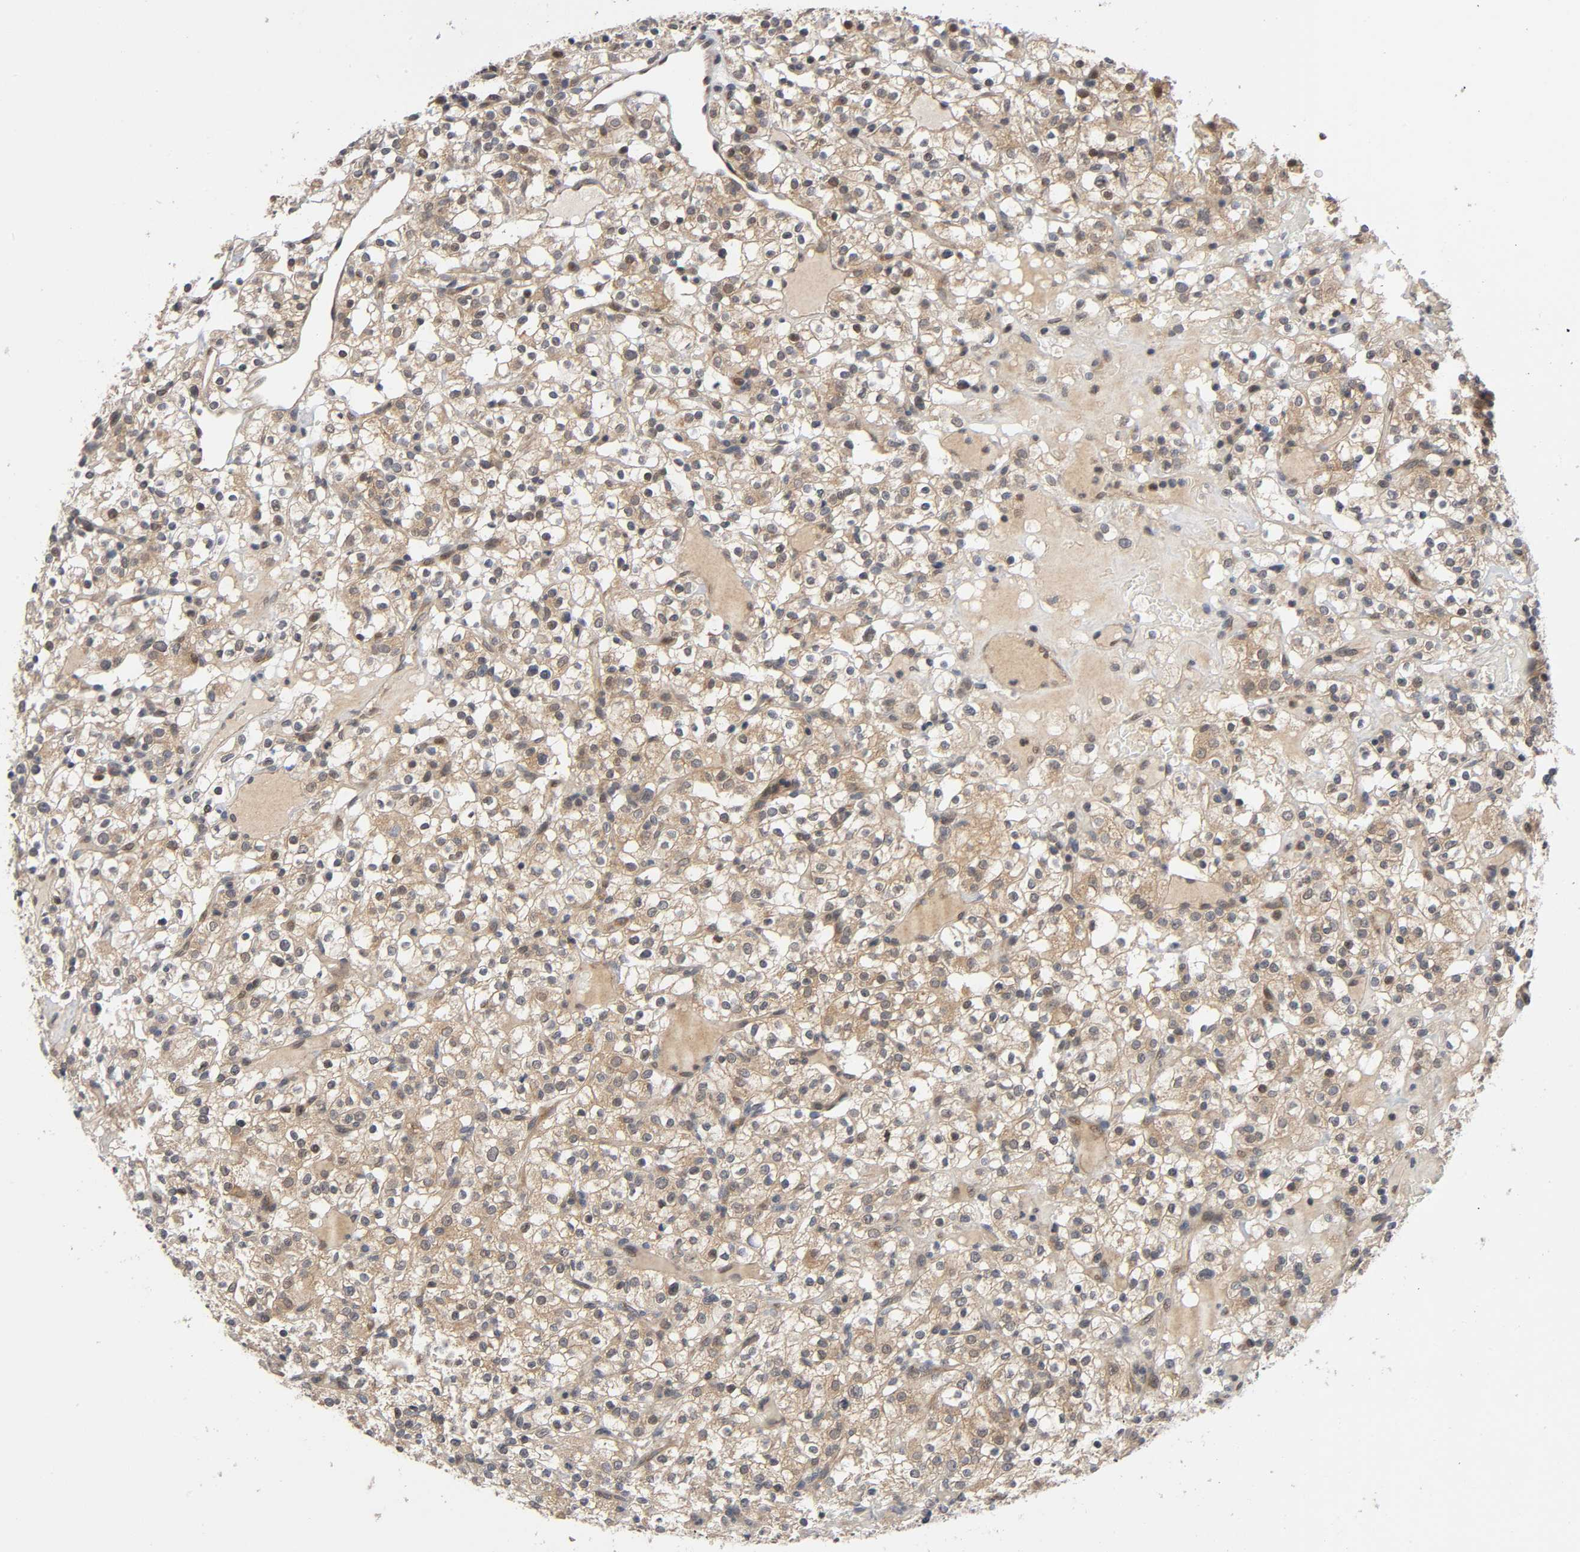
{"staining": {"intensity": "moderate", "quantity": ">75%", "location": "cytoplasmic/membranous,nuclear"}, "tissue": "renal cancer", "cell_type": "Tumor cells", "image_type": "cancer", "snomed": [{"axis": "morphology", "description": "Normal tissue, NOS"}, {"axis": "morphology", "description": "Adenocarcinoma, NOS"}, {"axis": "topography", "description": "Kidney"}], "caption": "Tumor cells reveal moderate cytoplasmic/membranous and nuclear positivity in about >75% of cells in renal adenocarcinoma.", "gene": "MAPK8", "patient": {"sex": "female", "age": 72}}